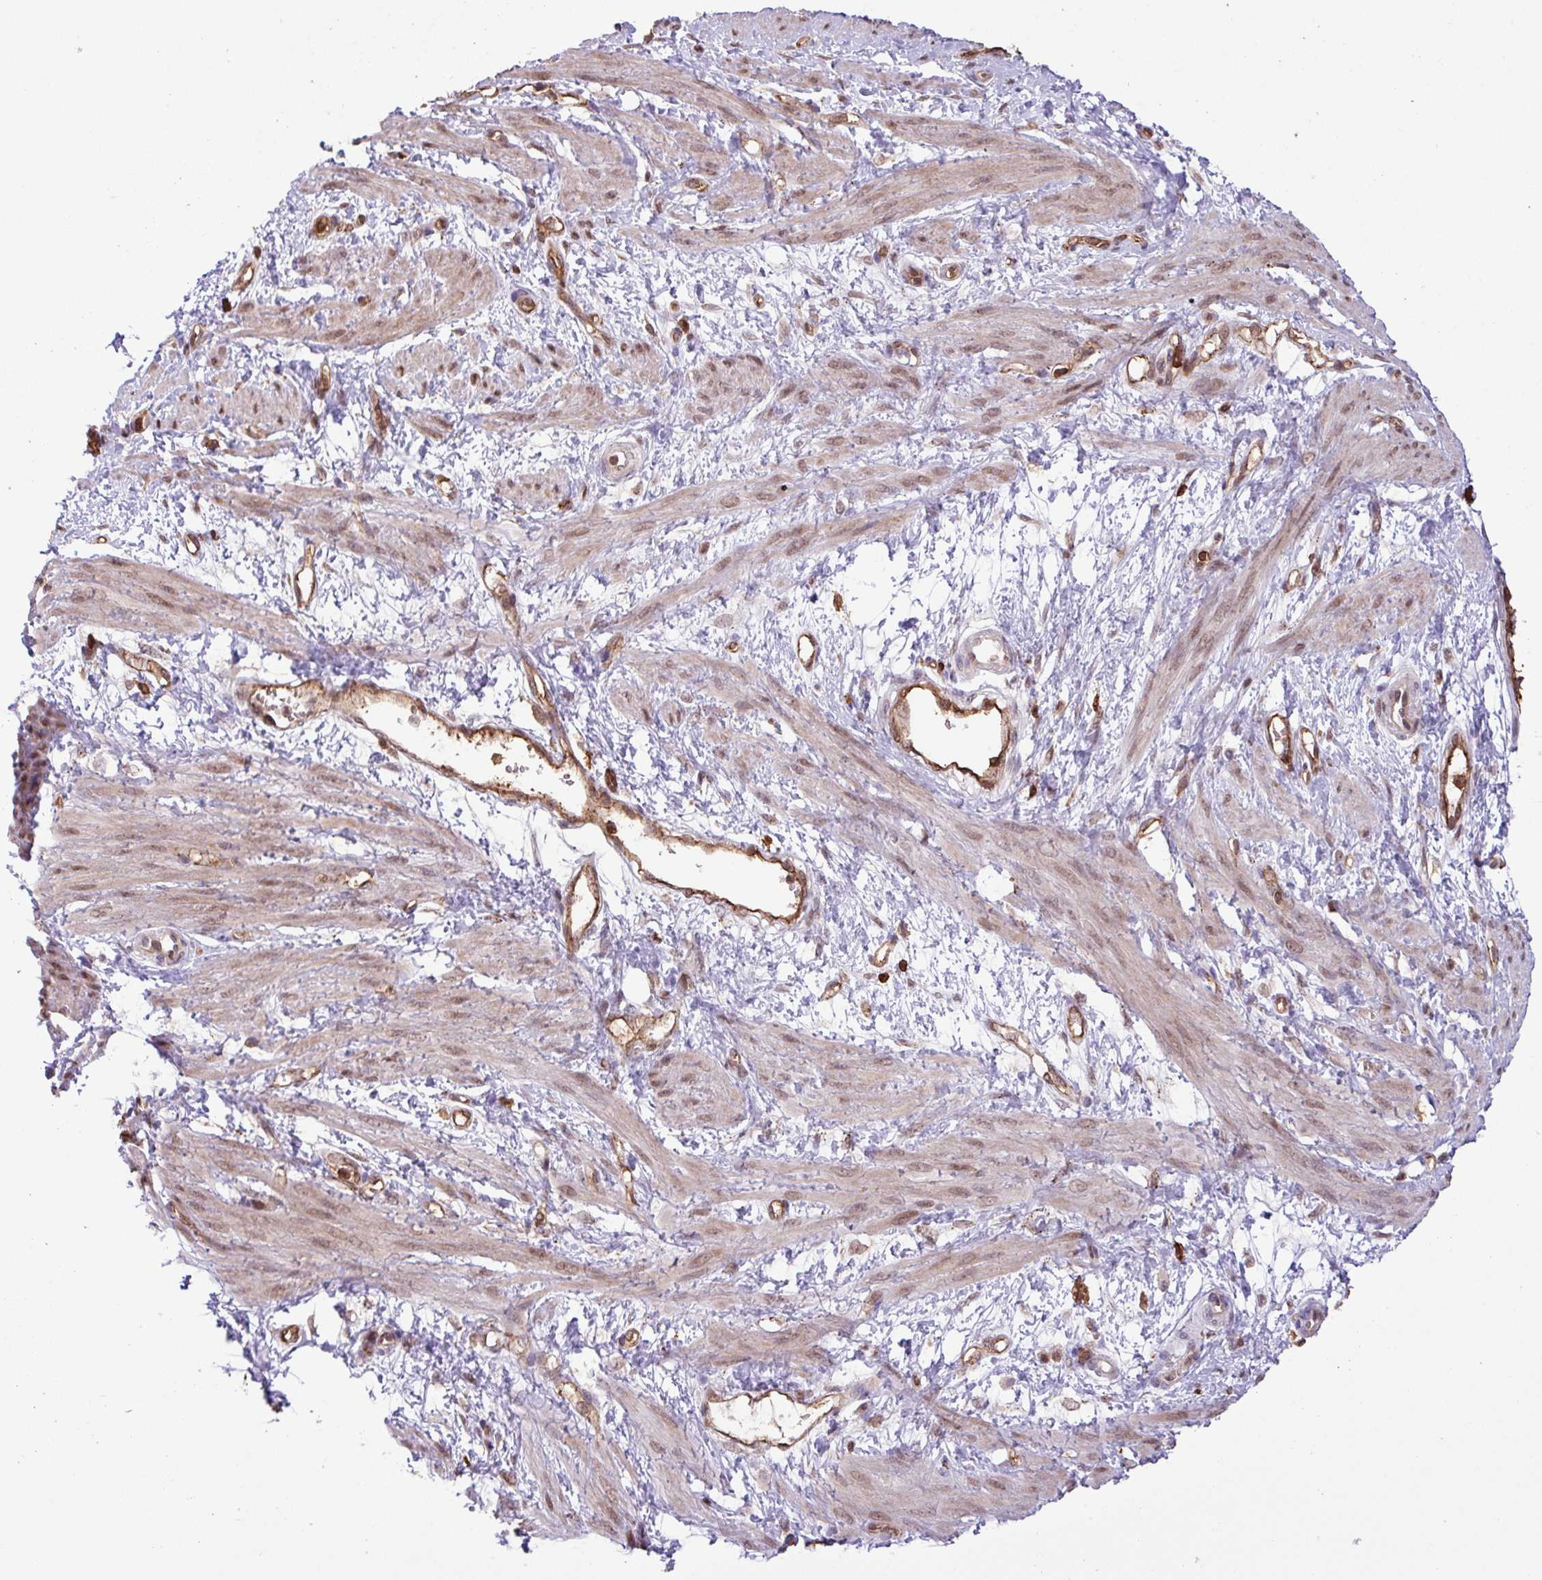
{"staining": {"intensity": "moderate", "quantity": "25%-75%", "location": "nuclear"}, "tissue": "smooth muscle", "cell_type": "Smooth muscle cells", "image_type": "normal", "snomed": [{"axis": "morphology", "description": "Normal tissue, NOS"}, {"axis": "topography", "description": "Smooth muscle"}, {"axis": "topography", "description": "Uterus"}], "caption": "Smooth muscle was stained to show a protein in brown. There is medium levels of moderate nuclear staining in approximately 25%-75% of smooth muscle cells. Ihc stains the protein in brown and the nuclei are stained blue.", "gene": "GON7", "patient": {"sex": "female", "age": 39}}